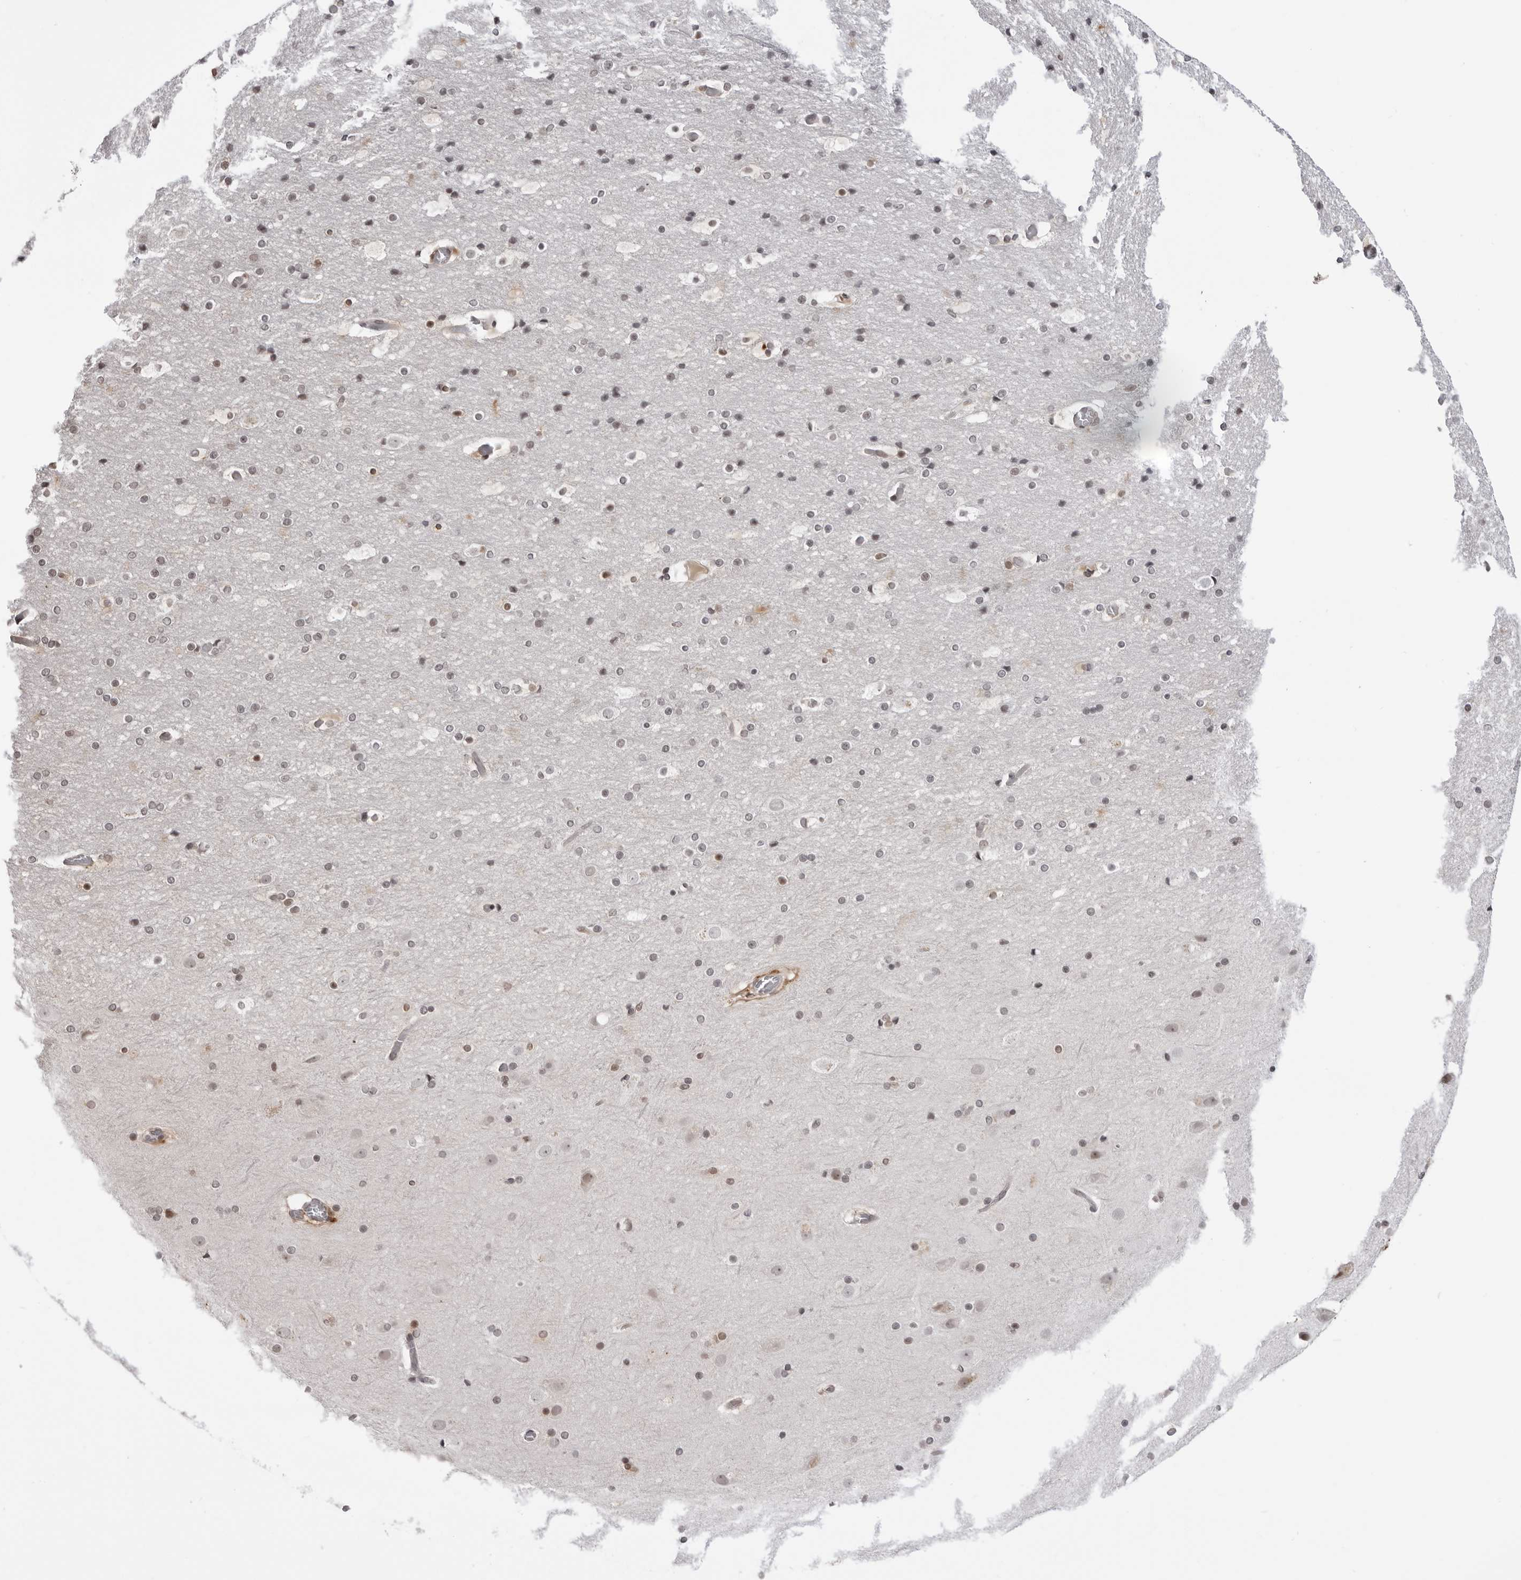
{"staining": {"intensity": "negative", "quantity": "none", "location": "none"}, "tissue": "cerebral cortex", "cell_type": "Endothelial cells", "image_type": "normal", "snomed": [{"axis": "morphology", "description": "Normal tissue, NOS"}, {"axis": "topography", "description": "Cerebral cortex"}], "caption": "There is no significant staining in endothelial cells of cerebral cortex. The staining was performed using DAB to visualize the protein expression in brown, while the nuclei were stained in blue with hematoxylin (Magnification: 20x).", "gene": "SRGAP2", "patient": {"sex": "male", "age": 57}}